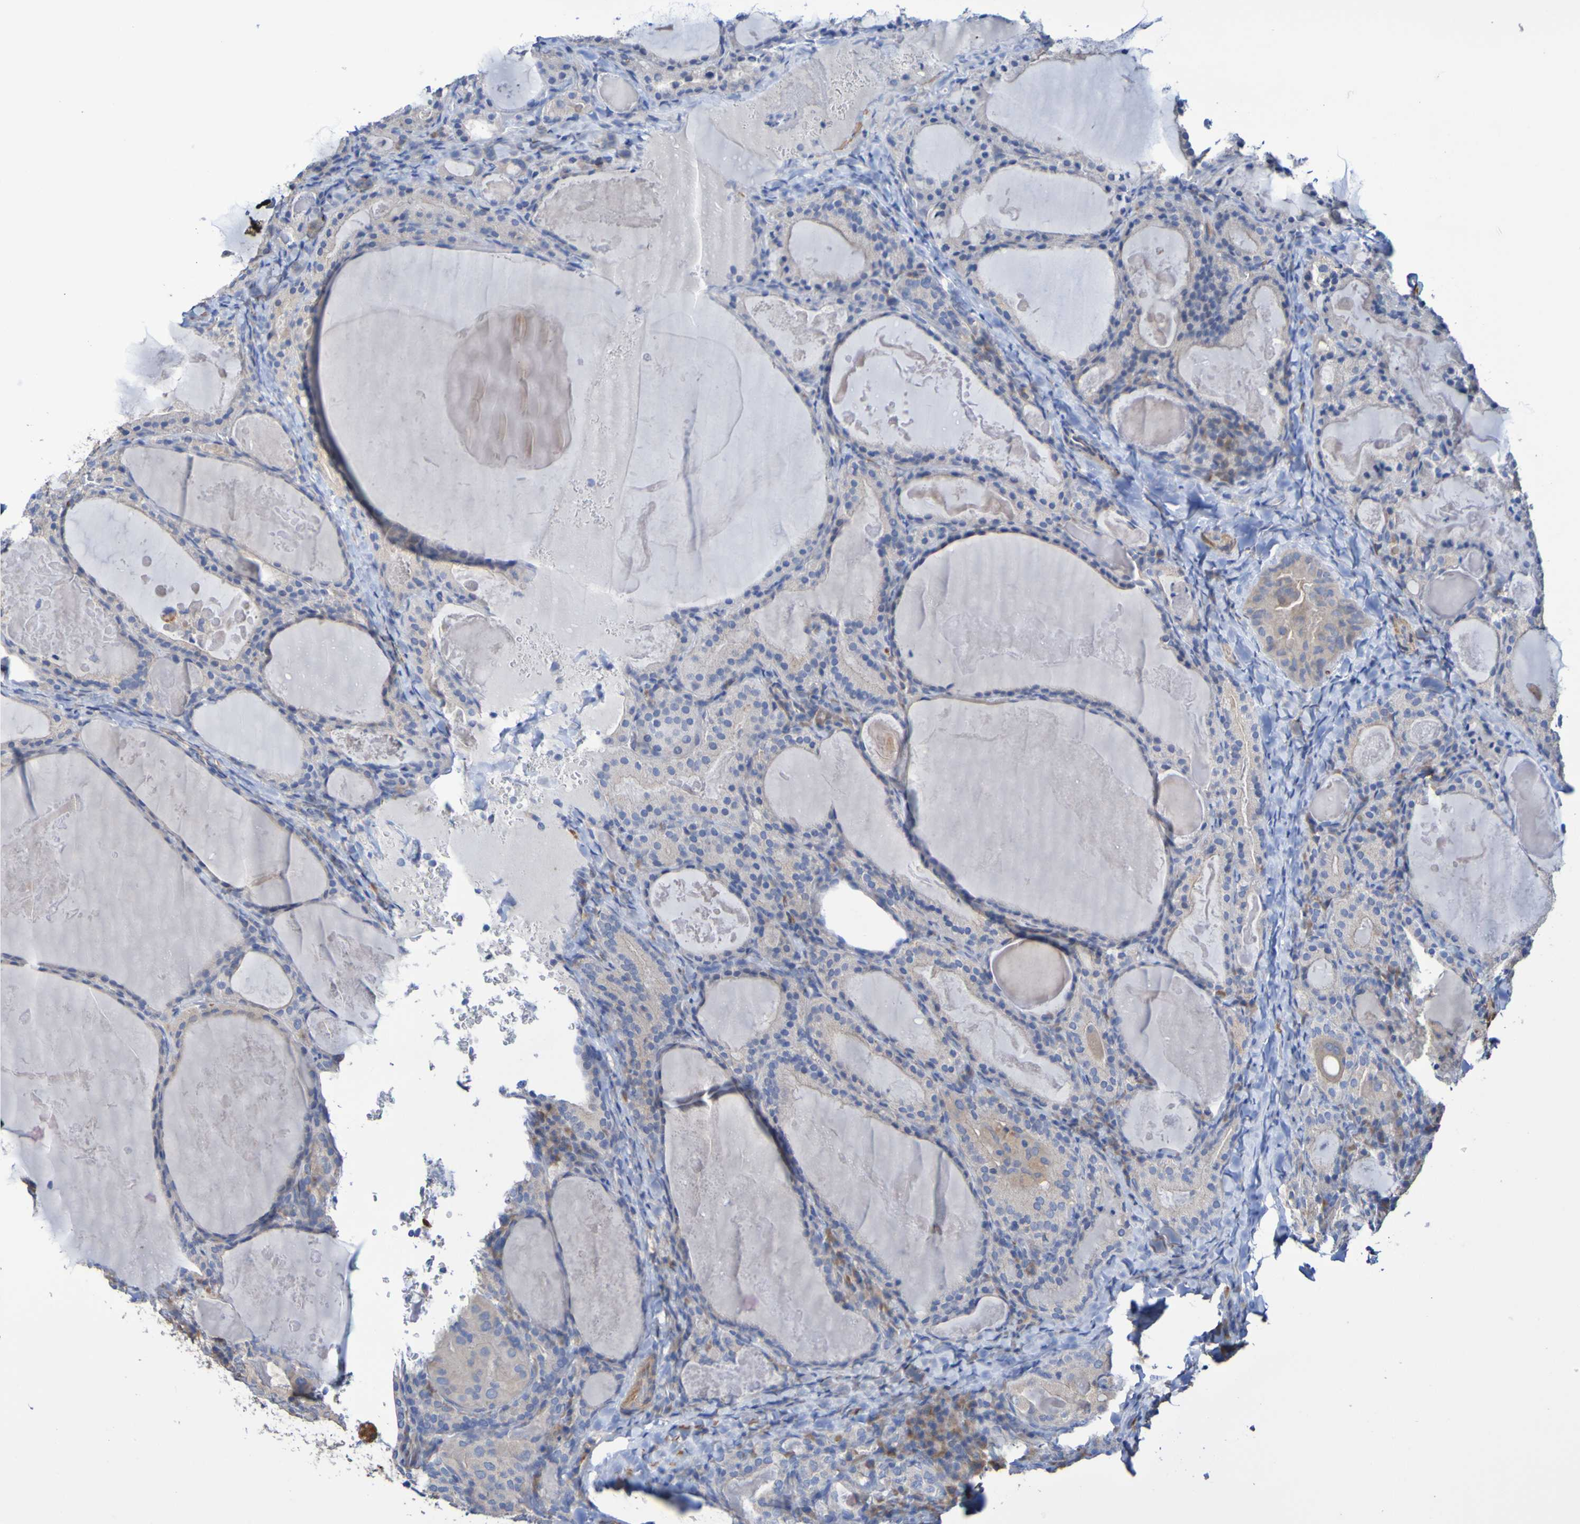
{"staining": {"intensity": "moderate", "quantity": ">75%", "location": "cytoplasmic/membranous"}, "tissue": "thyroid cancer", "cell_type": "Tumor cells", "image_type": "cancer", "snomed": [{"axis": "morphology", "description": "Papillary adenocarcinoma, NOS"}, {"axis": "topography", "description": "Thyroid gland"}], "caption": "Immunohistochemistry of thyroid cancer (papillary adenocarcinoma) demonstrates medium levels of moderate cytoplasmic/membranous positivity in approximately >75% of tumor cells.", "gene": "SRPRB", "patient": {"sex": "female", "age": 42}}